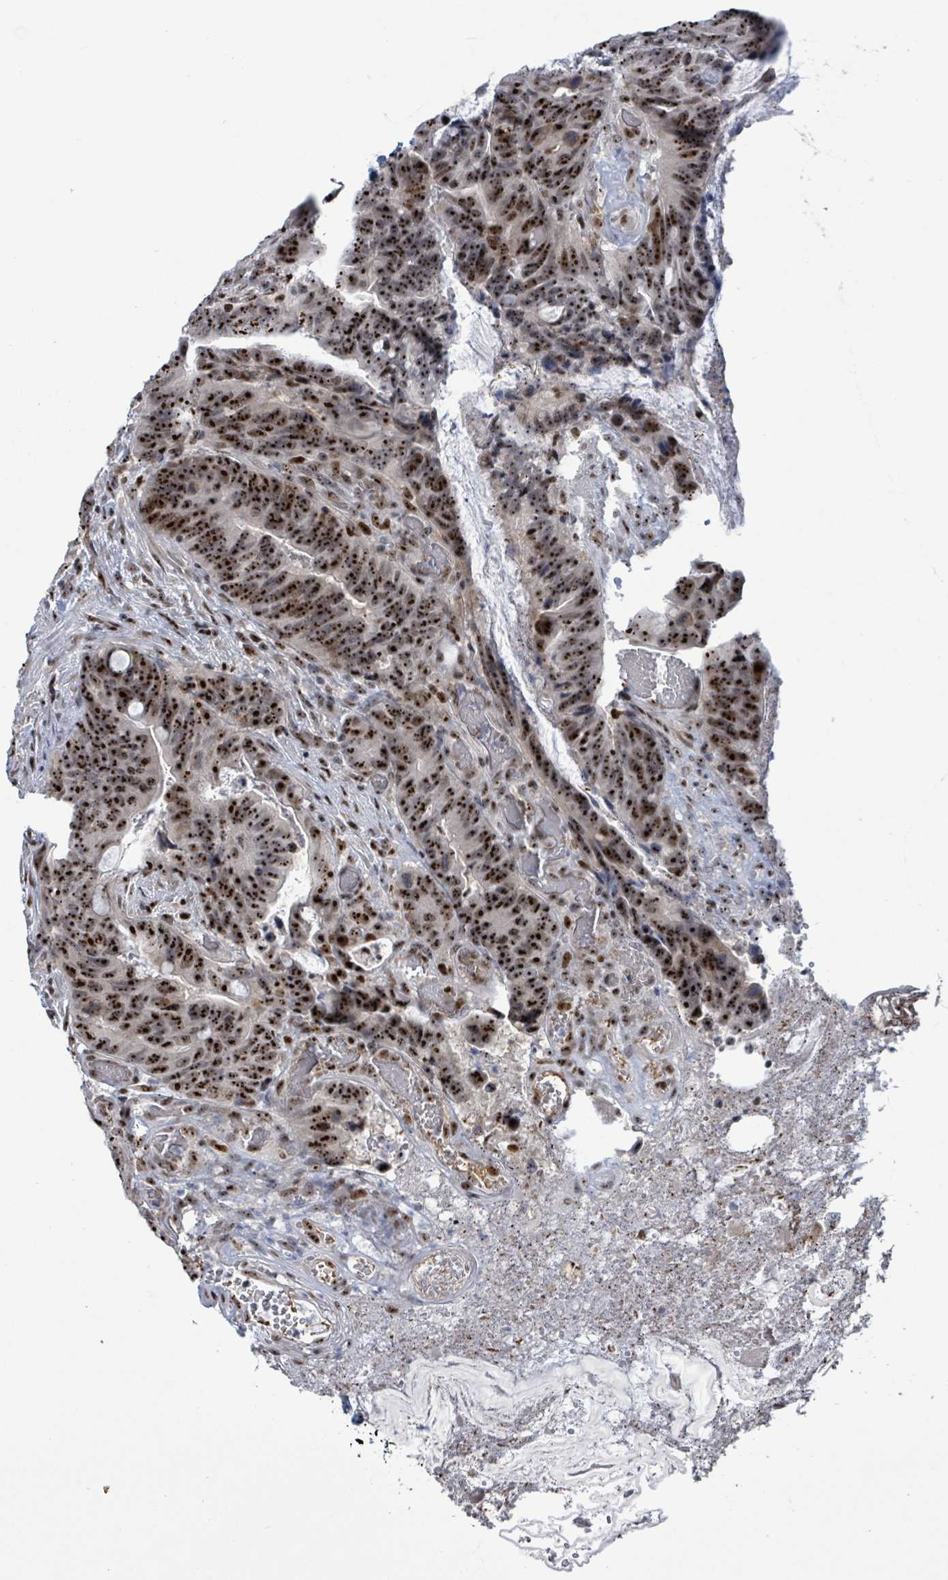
{"staining": {"intensity": "strong", "quantity": ">75%", "location": "nuclear"}, "tissue": "colorectal cancer", "cell_type": "Tumor cells", "image_type": "cancer", "snomed": [{"axis": "morphology", "description": "Adenocarcinoma, NOS"}, {"axis": "topography", "description": "Colon"}], "caption": "About >75% of tumor cells in adenocarcinoma (colorectal) show strong nuclear protein expression as visualized by brown immunohistochemical staining.", "gene": "RRN3", "patient": {"sex": "female", "age": 82}}